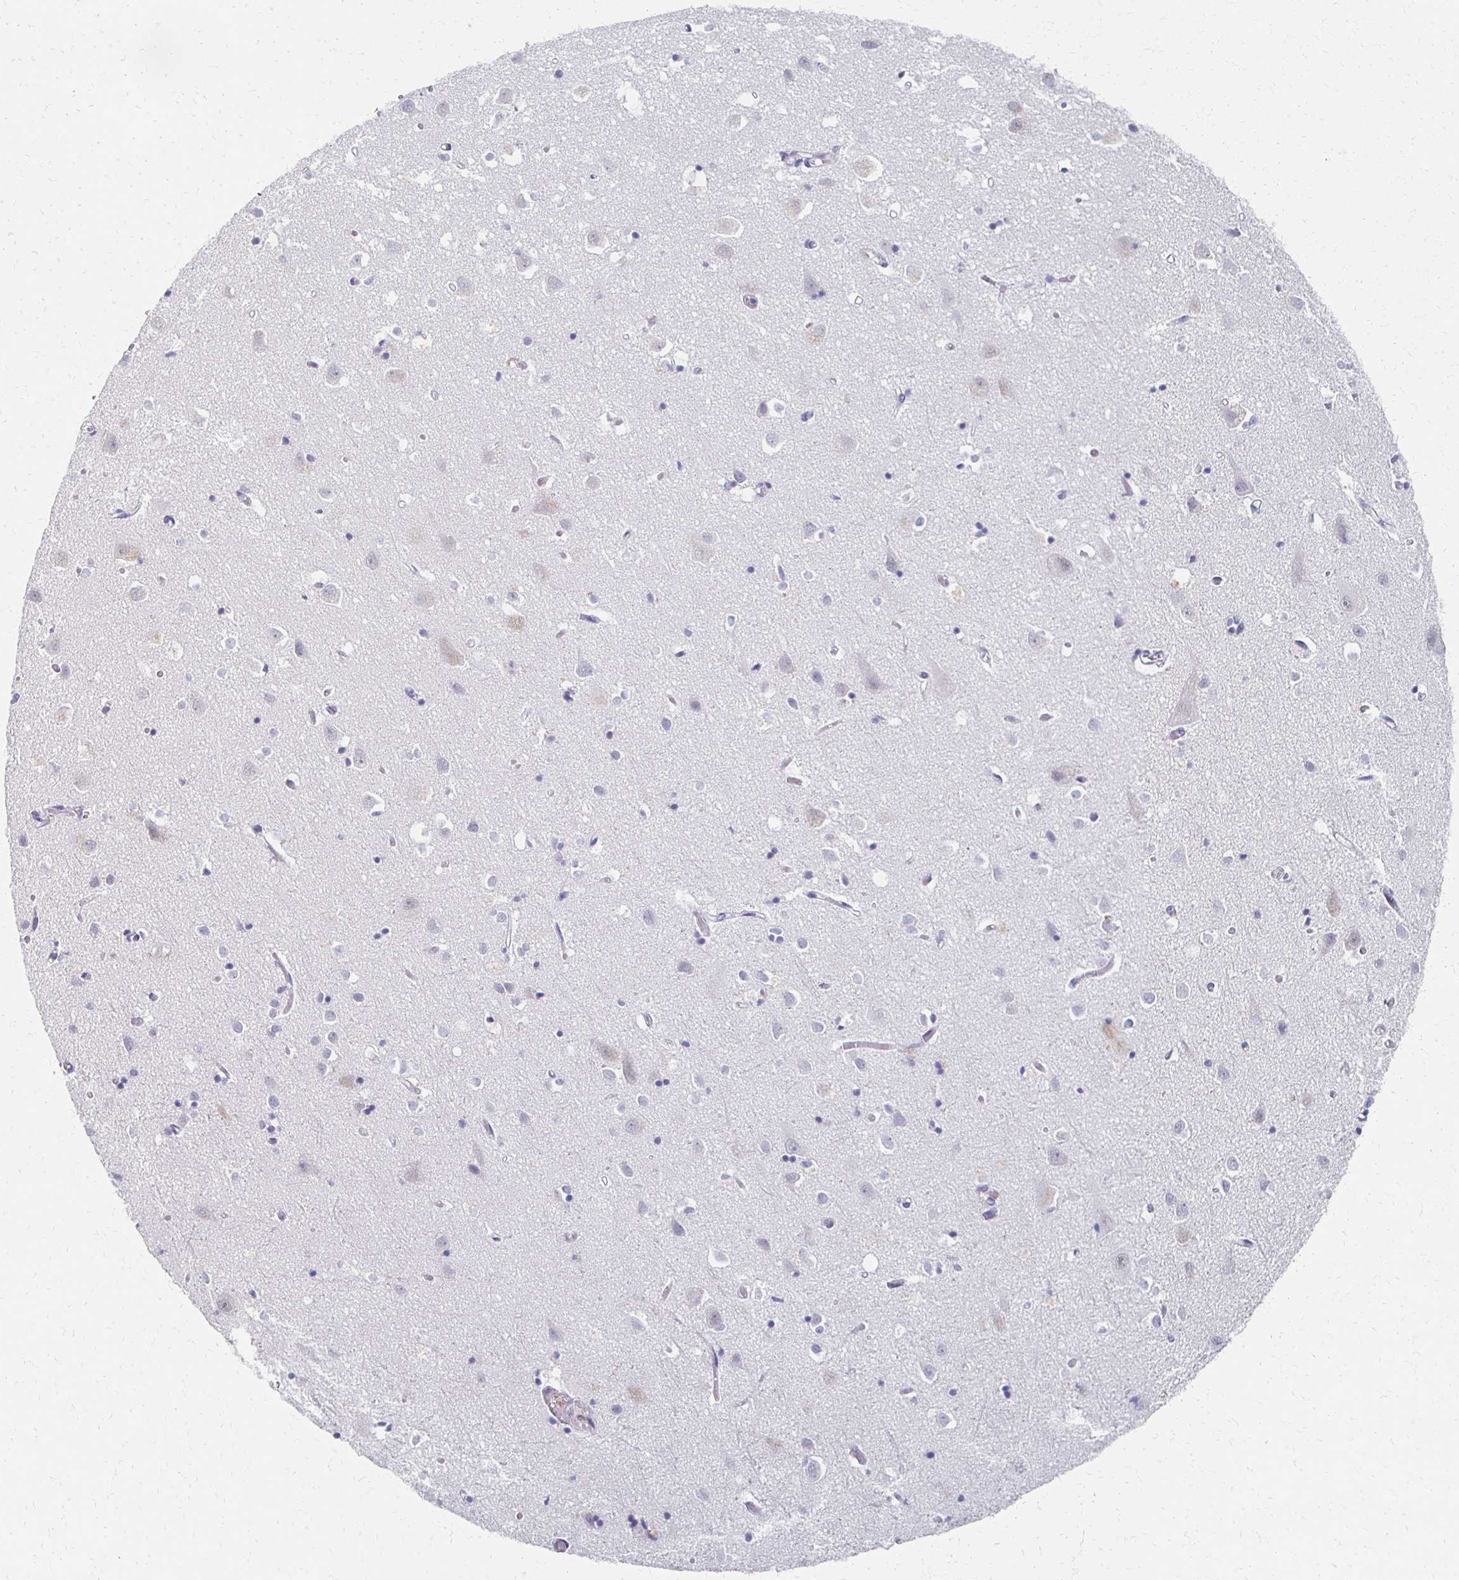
{"staining": {"intensity": "negative", "quantity": "none", "location": "none"}, "tissue": "cerebral cortex", "cell_type": "Endothelial cells", "image_type": "normal", "snomed": [{"axis": "morphology", "description": "Normal tissue, NOS"}, {"axis": "topography", "description": "Cerebral cortex"}], "caption": "High power microscopy photomicrograph of an immunohistochemistry histopathology image of unremarkable cerebral cortex, revealing no significant expression in endothelial cells. (Brightfield microscopy of DAB (3,3'-diaminobenzidine) immunohistochemistry (IHC) at high magnification).", "gene": "CXCR2", "patient": {"sex": "male", "age": 70}}